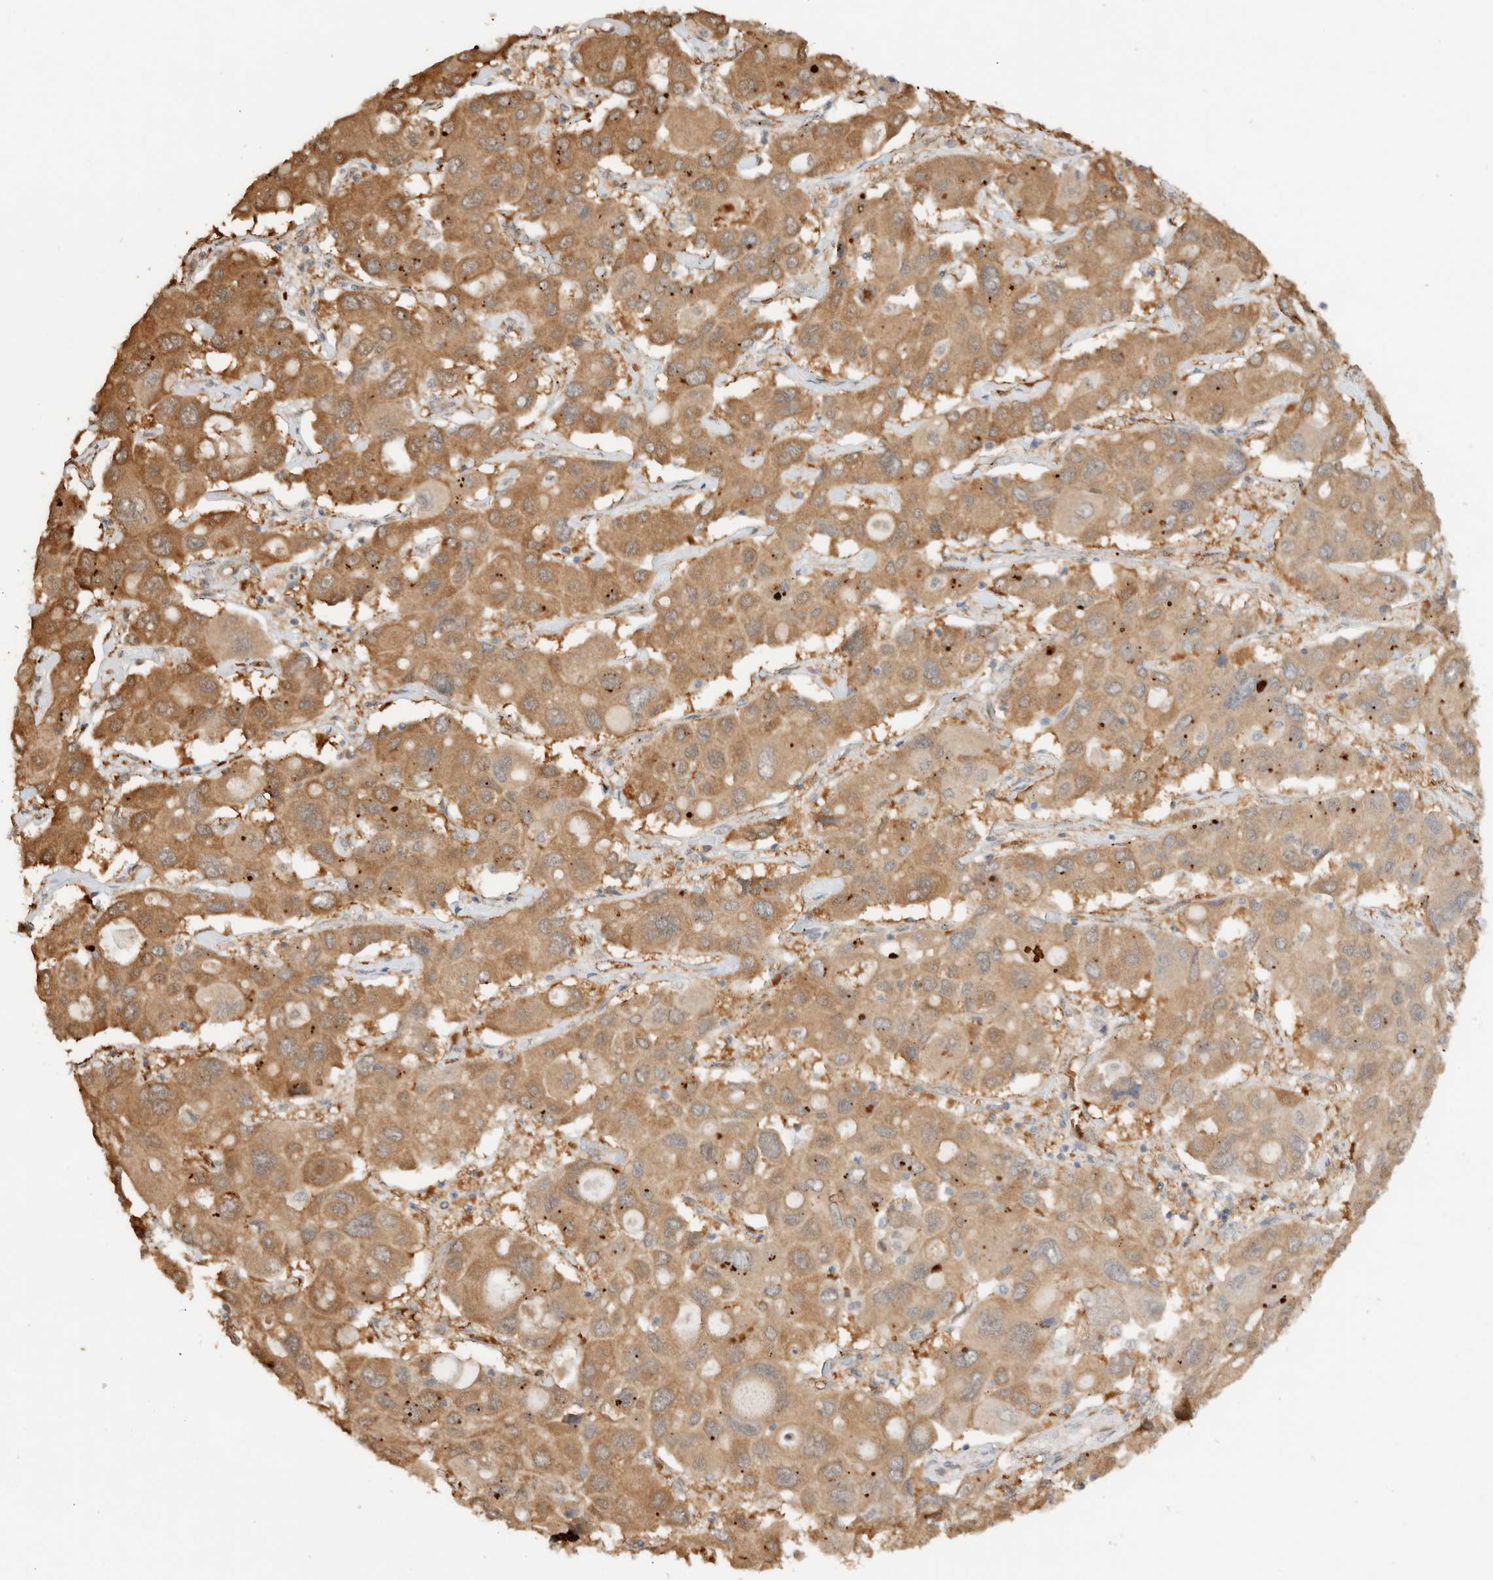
{"staining": {"intensity": "moderate", "quantity": ">75%", "location": "cytoplasmic/membranous"}, "tissue": "liver cancer", "cell_type": "Tumor cells", "image_type": "cancer", "snomed": [{"axis": "morphology", "description": "Cholangiocarcinoma"}, {"axis": "topography", "description": "Liver"}], "caption": "An IHC histopathology image of tumor tissue is shown. Protein staining in brown shows moderate cytoplasmic/membranous positivity in liver cholangiocarcinoma within tumor cells. Immunohistochemistry stains the protein of interest in brown and the nuclei are stained blue.", "gene": "CA13", "patient": {"sex": "male", "age": 67}}